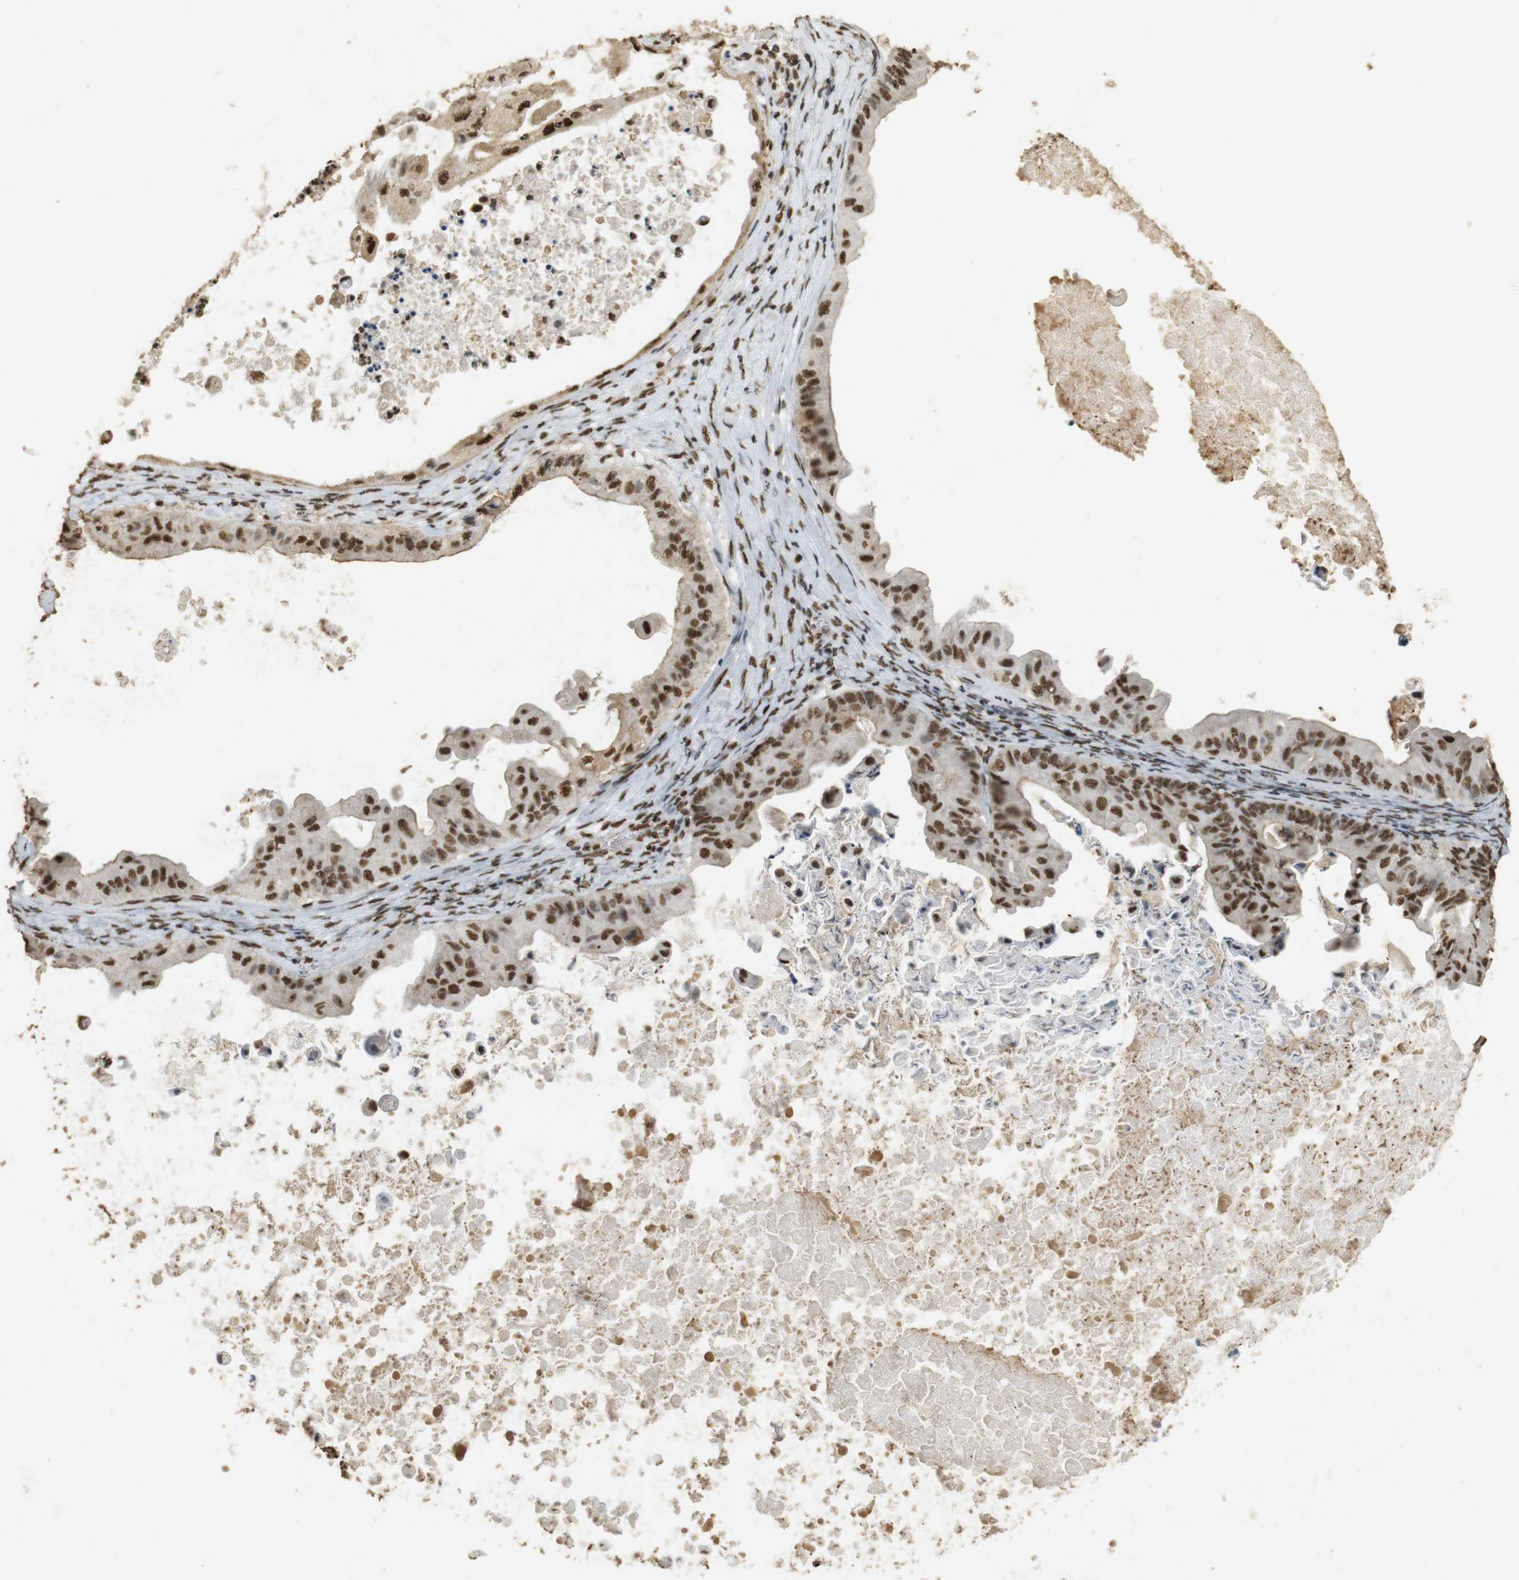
{"staining": {"intensity": "strong", "quantity": ">75%", "location": "cytoplasmic/membranous,nuclear"}, "tissue": "ovarian cancer", "cell_type": "Tumor cells", "image_type": "cancer", "snomed": [{"axis": "morphology", "description": "Cystadenocarcinoma, mucinous, NOS"}, {"axis": "topography", "description": "Ovary"}], "caption": "Mucinous cystadenocarcinoma (ovarian) stained for a protein reveals strong cytoplasmic/membranous and nuclear positivity in tumor cells.", "gene": "GATA4", "patient": {"sex": "female", "age": 37}}